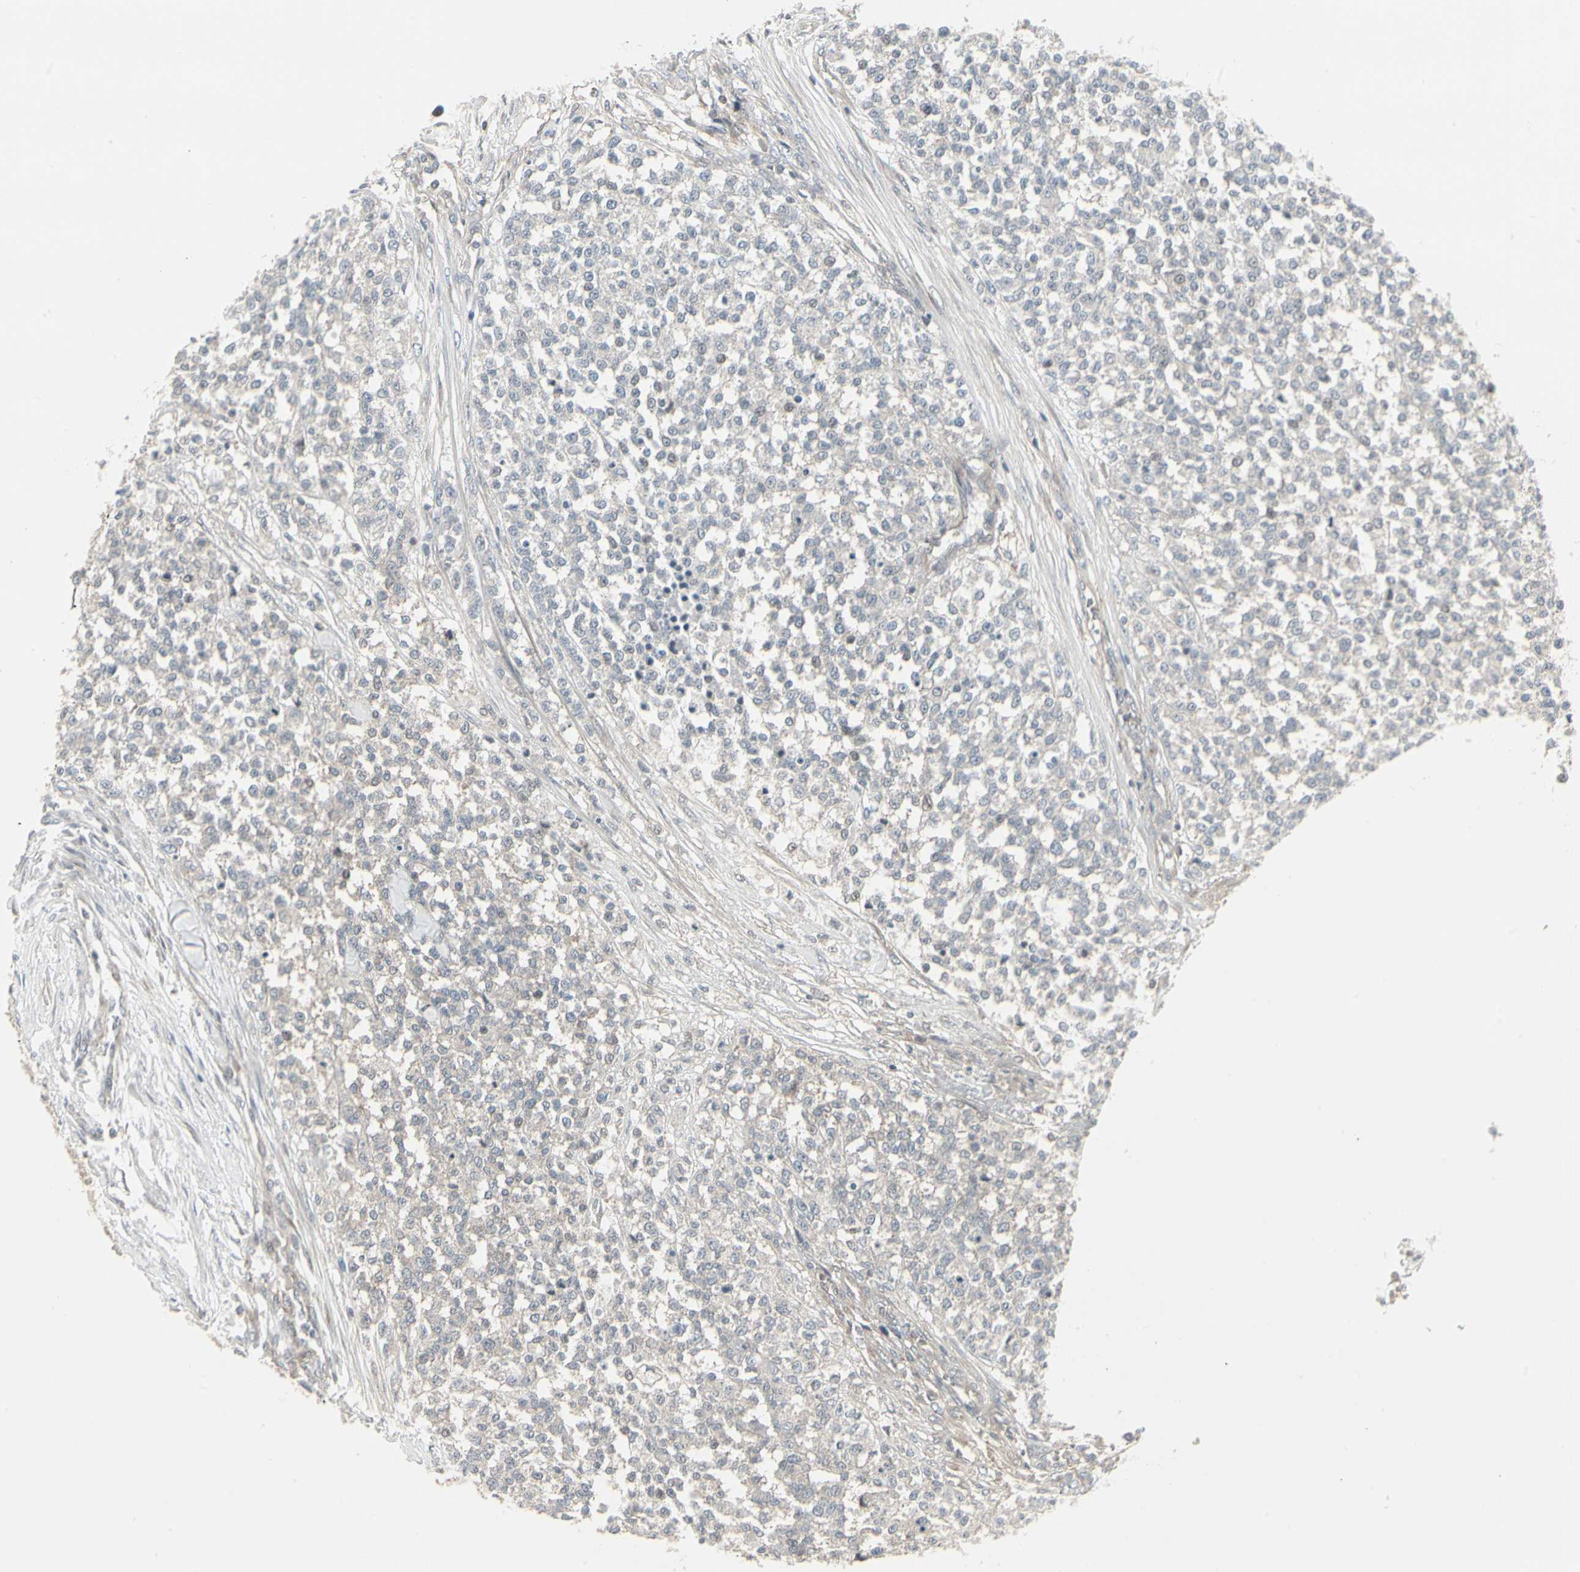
{"staining": {"intensity": "negative", "quantity": "none", "location": "none"}, "tissue": "testis cancer", "cell_type": "Tumor cells", "image_type": "cancer", "snomed": [{"axis": "morphology", "description": "Seminoma, NOS"}, {"axis": "topography", "description": "Testis"}], "caption": "IHC of testis seminoma exhibits no staining in tumor cells. Nuclei are stained in blue.", "gene": "EPS15", "patient": {"sex": "male", "age": 59}}